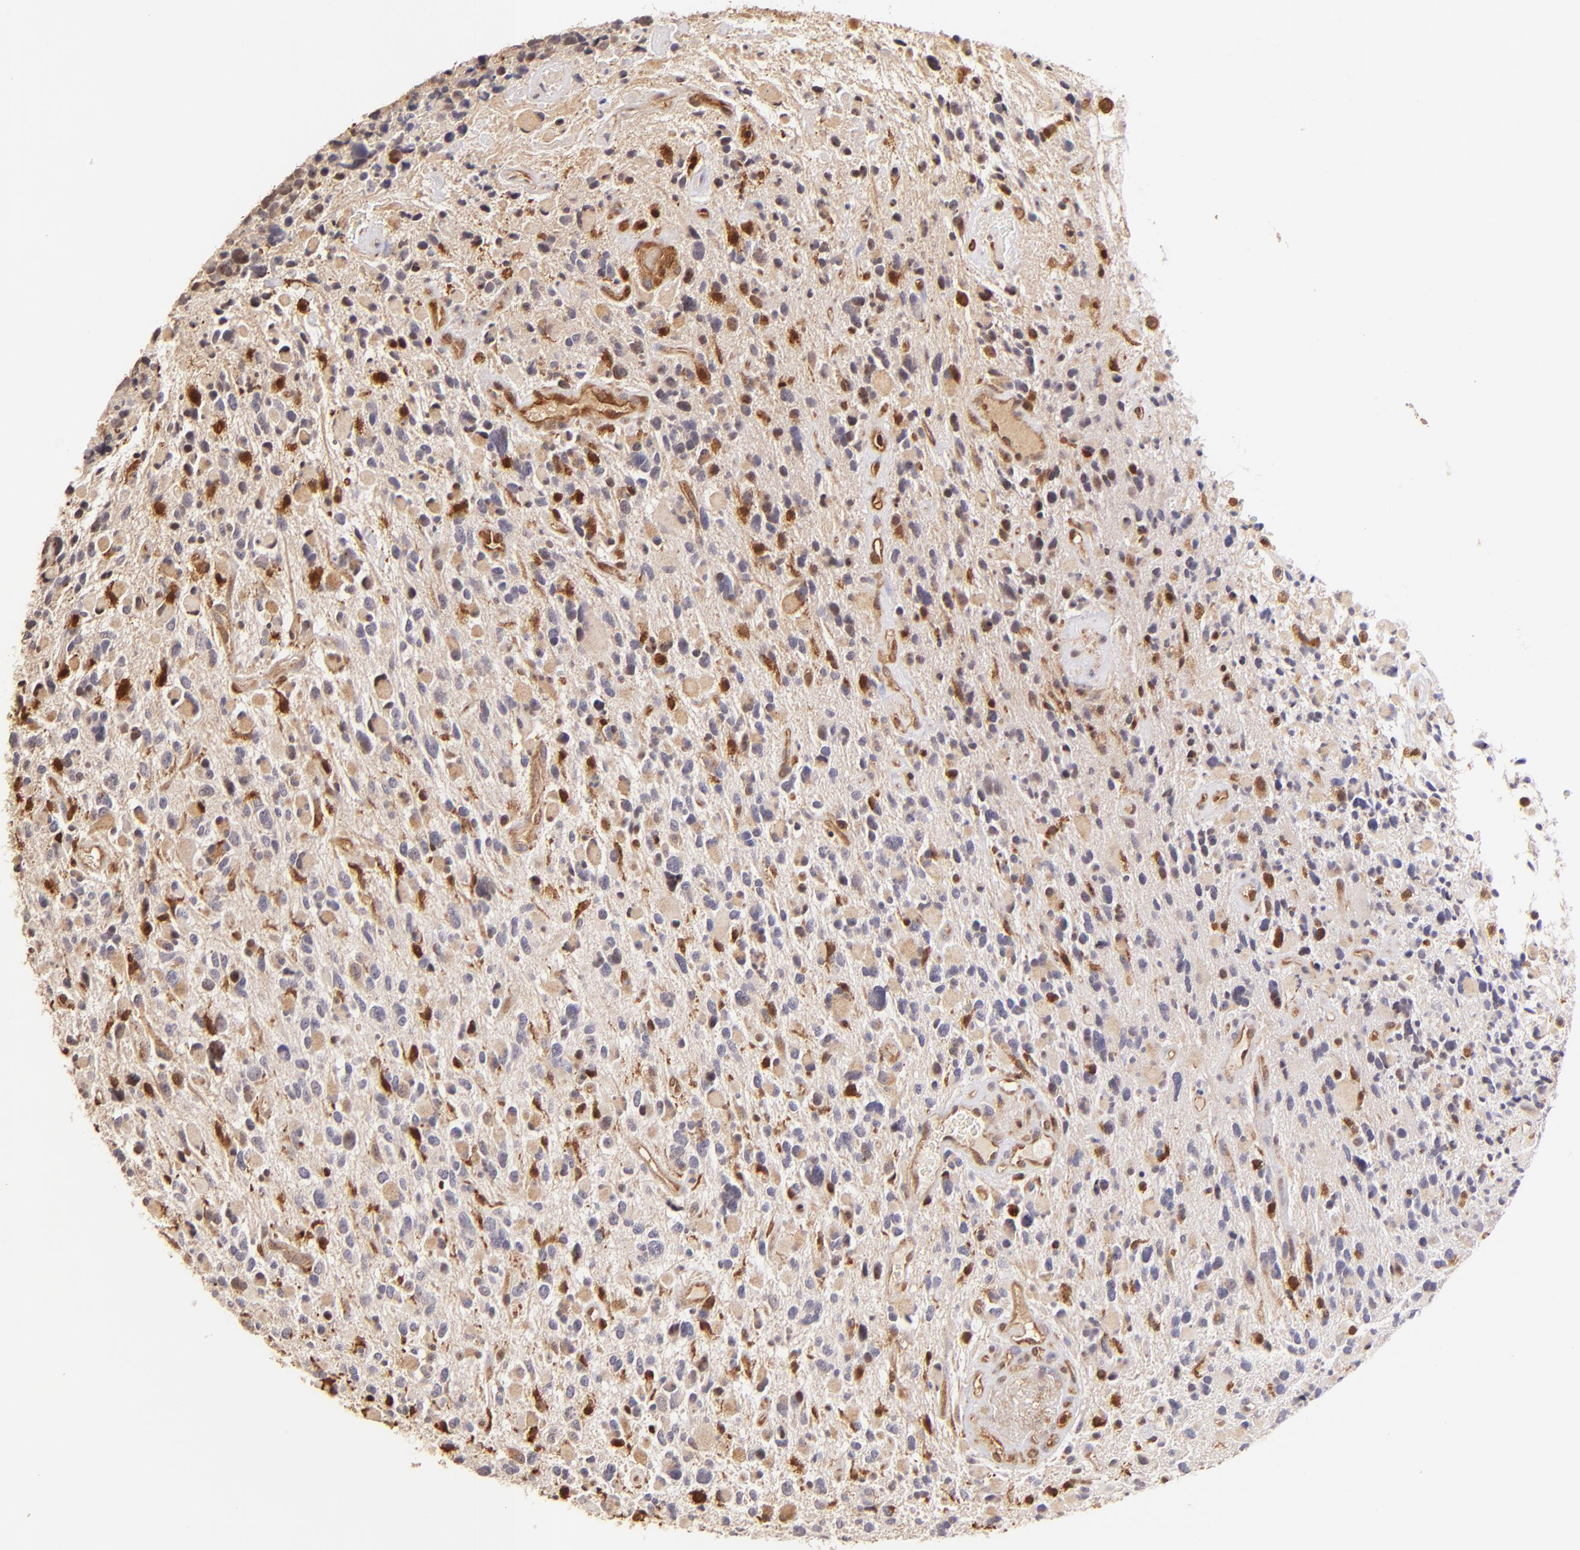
{"staining": {"intensity": "moderate", "quantity": "25%-75%", "location": "cytoplasmic/membranous"}, "tissue": "glioma", "cell_type": "Tumor cells", "image_type": "cancer", "snomed": [{"axis": "morphology", "description": "Glioma, malignant, High grade"}, {"axis": "topography", "description": "Brain"}], "caption": "The image exhibits staining of glioma, revealing moderate cytoplasmic/membranous protein positivity (brown color) within tumor cells.", "gene": "BTK", "patient": {"sex": "female", "age": 37}}